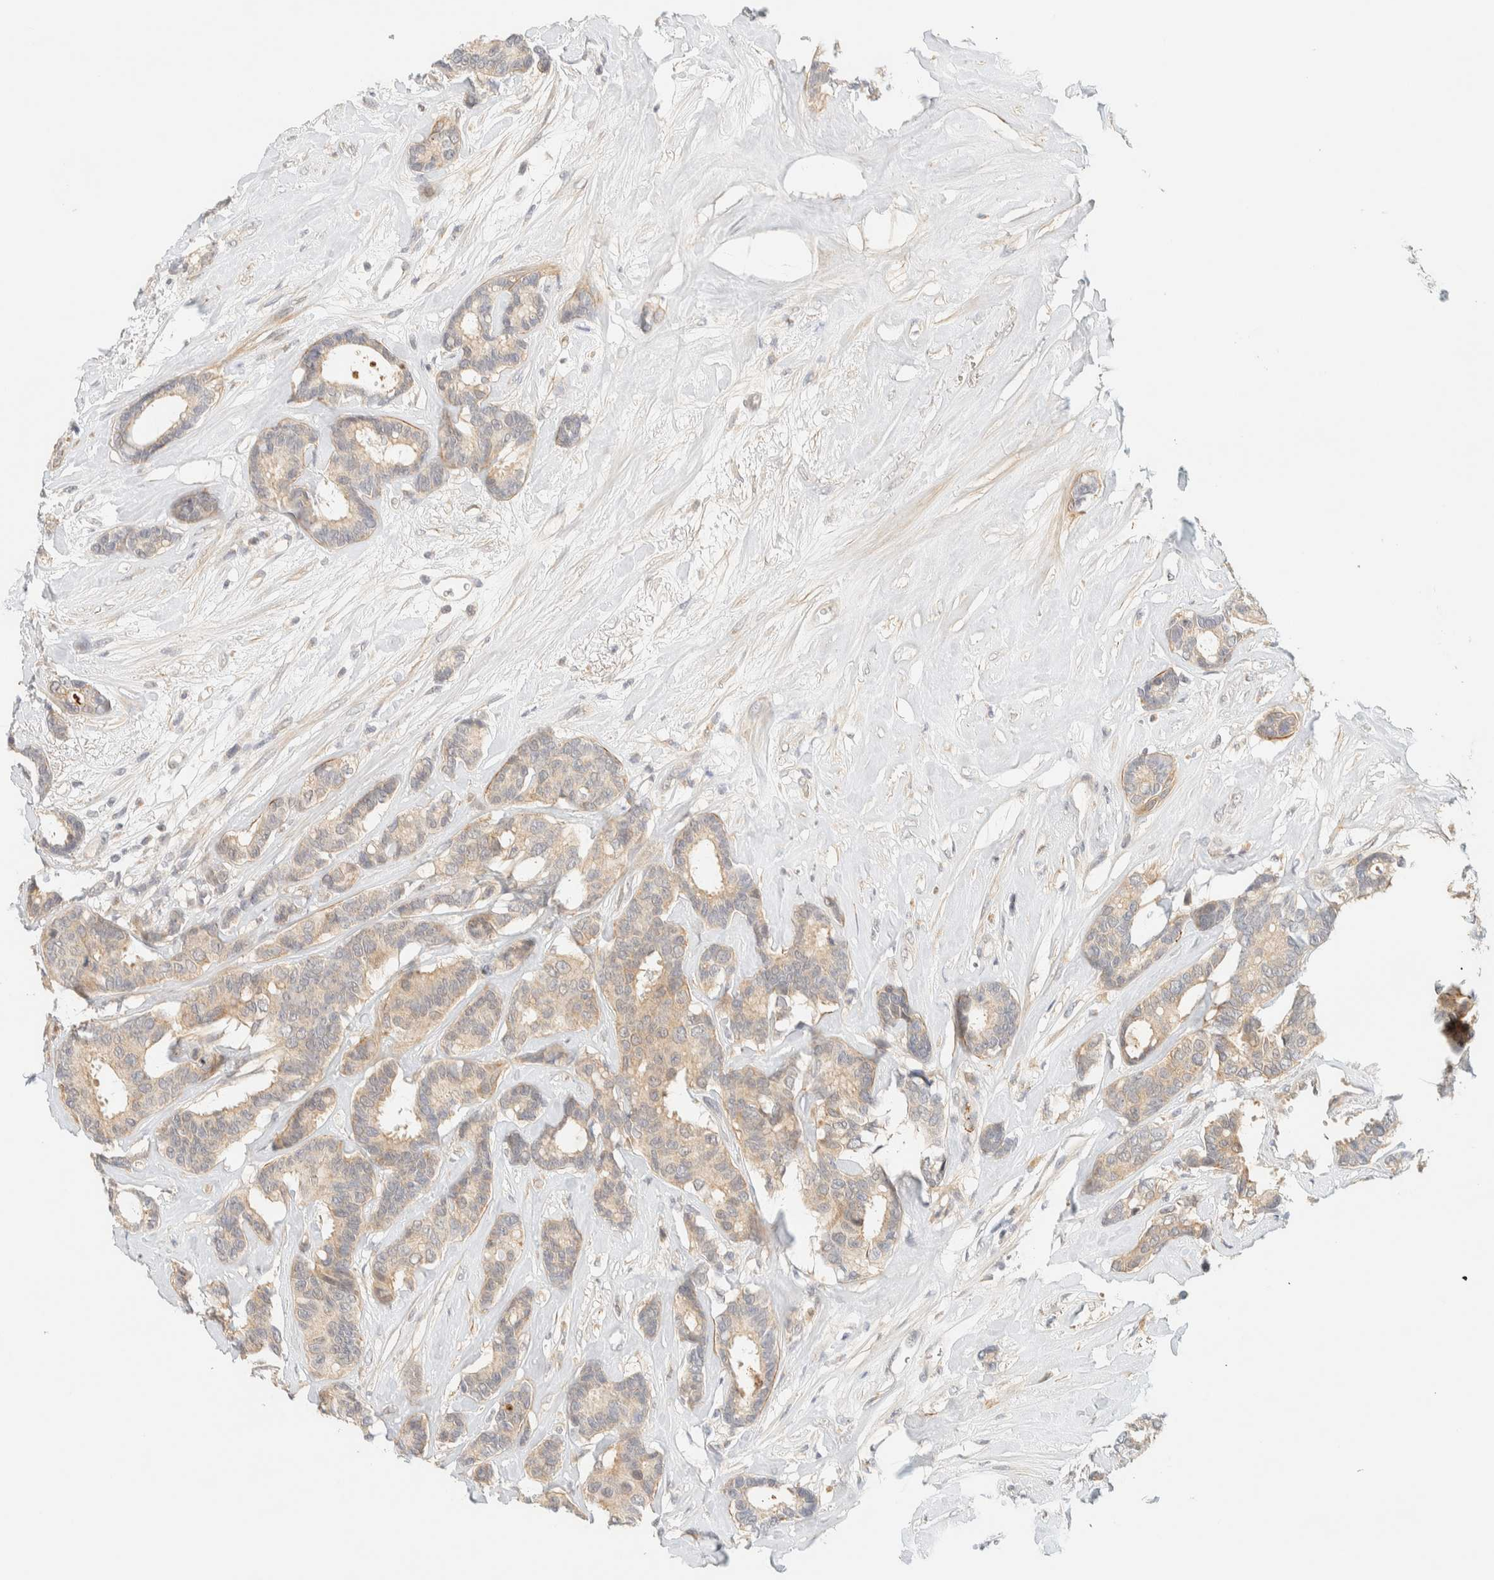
{"staining": {"intensity": "weak", "quantity": "25%-75%", "location": "cytoplasmic/membranous"}, "tissue": "breast cancer", "cell_type": "Tumor cells", "image_type": "cancer", "snomed": [{"axis": "morphology", "description": "Duct carcinoma"}, {"axis": "topography", "description": "Breast"}], "caption": "Immunohistochemical staining of human breast cancer (intraductal carcinoma) exhibits weak cytoplasmic/membranous protein positivity in about 25%-75% of tumor cells.", "gene": "TNK1", "patient": {"sex": "female", "age": 87}}